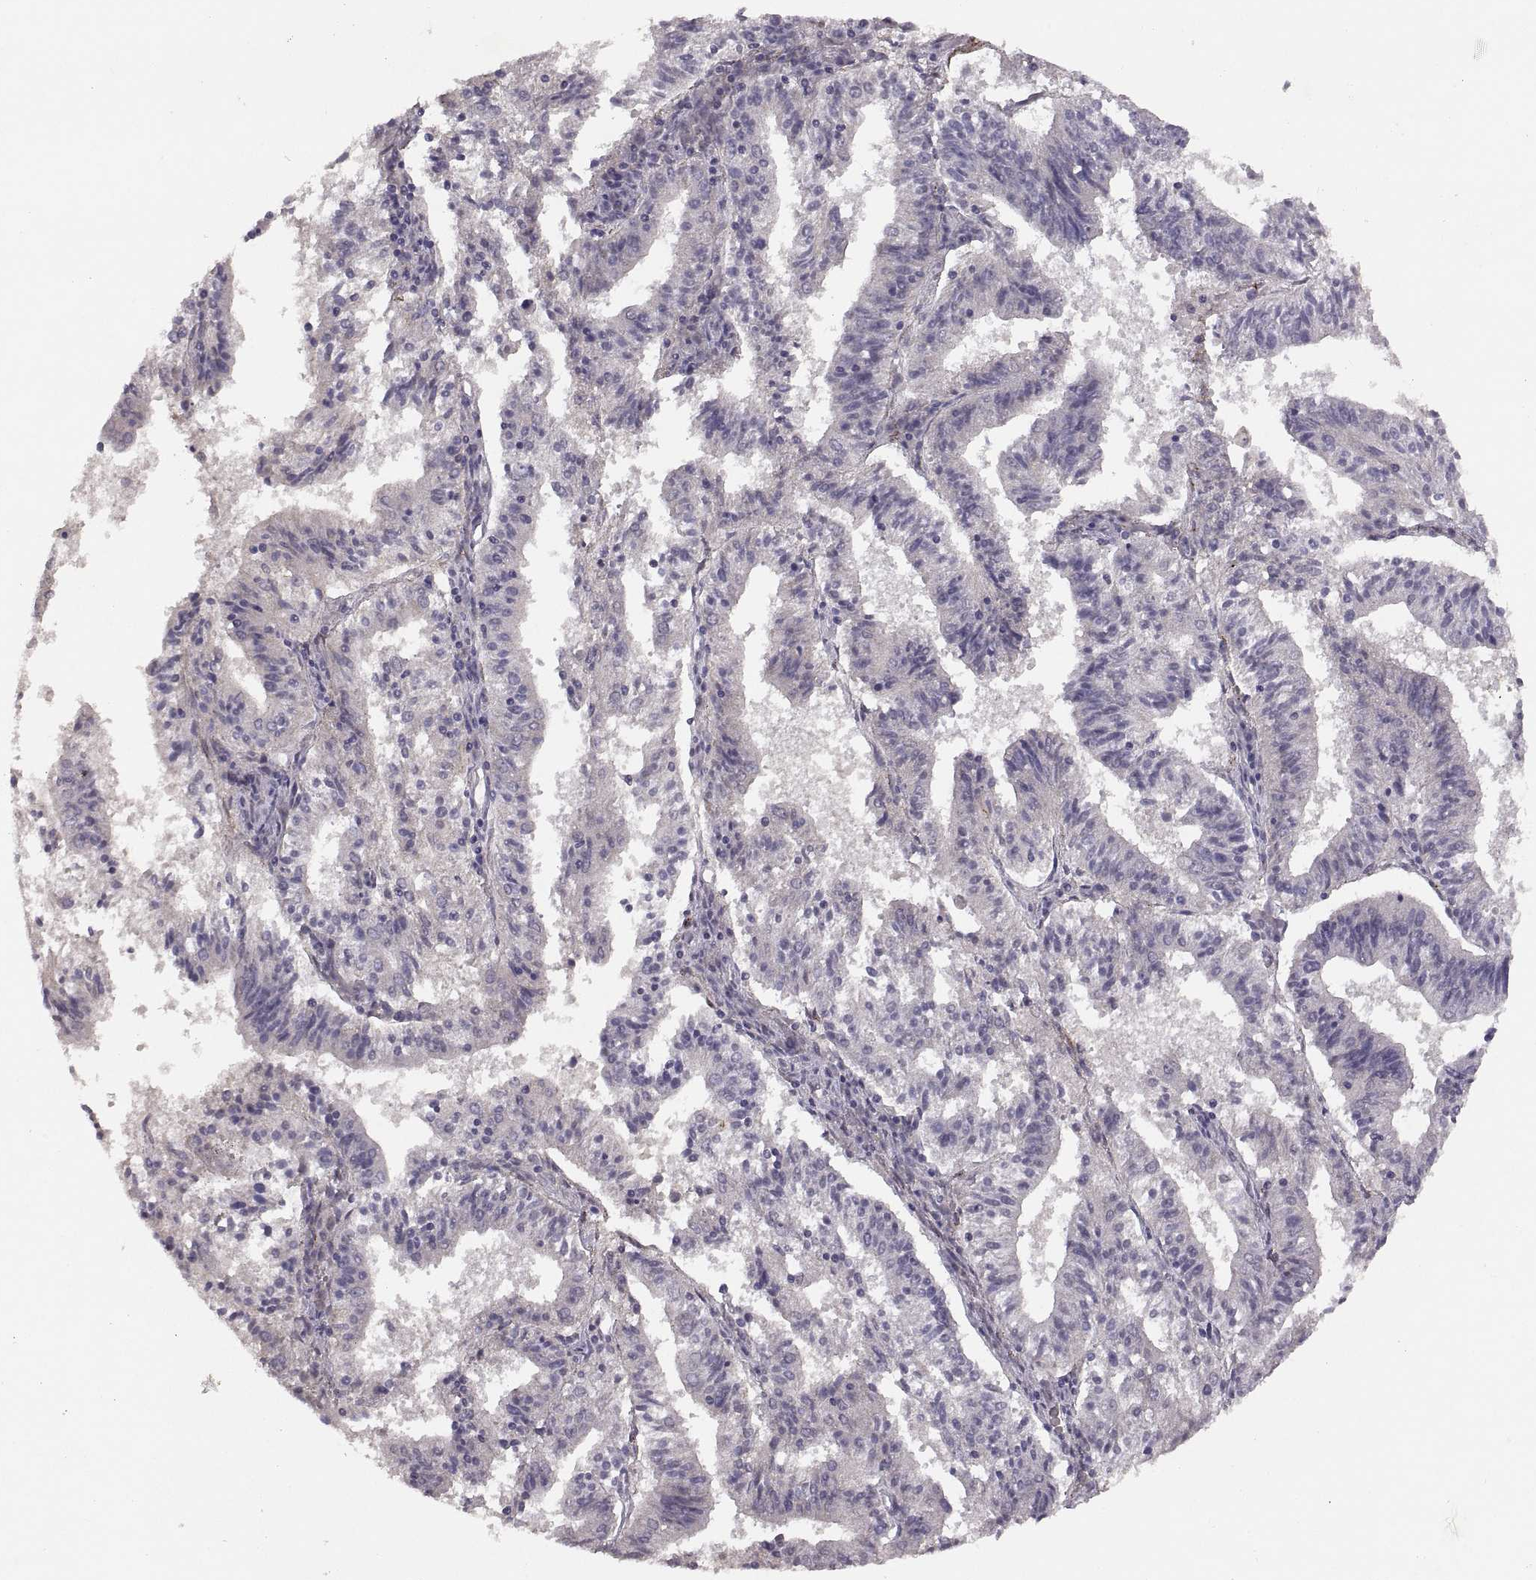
{"staining": {"intensity": "negative", "quantity": "none", "location": "none"}, "tissue": "endometrial cancer", "cell_type": "Tumor cells", "image_type": "cancer", "snomed": [{"axis": "morphology", "description": "Adenocarcinoma, NOS"}, {"axis": "topography", "description": "Endometrium"}], "caption": "IHC histopathology image of human endometrial cancer stained for a protein (brown), which shows no expression in tumor cells. (DAB (3,3'-diaminobenzidine) immunohistochemistry, high magnification).", "gene": "CDH2", "patient": {"sex": "female", "age": 82}}